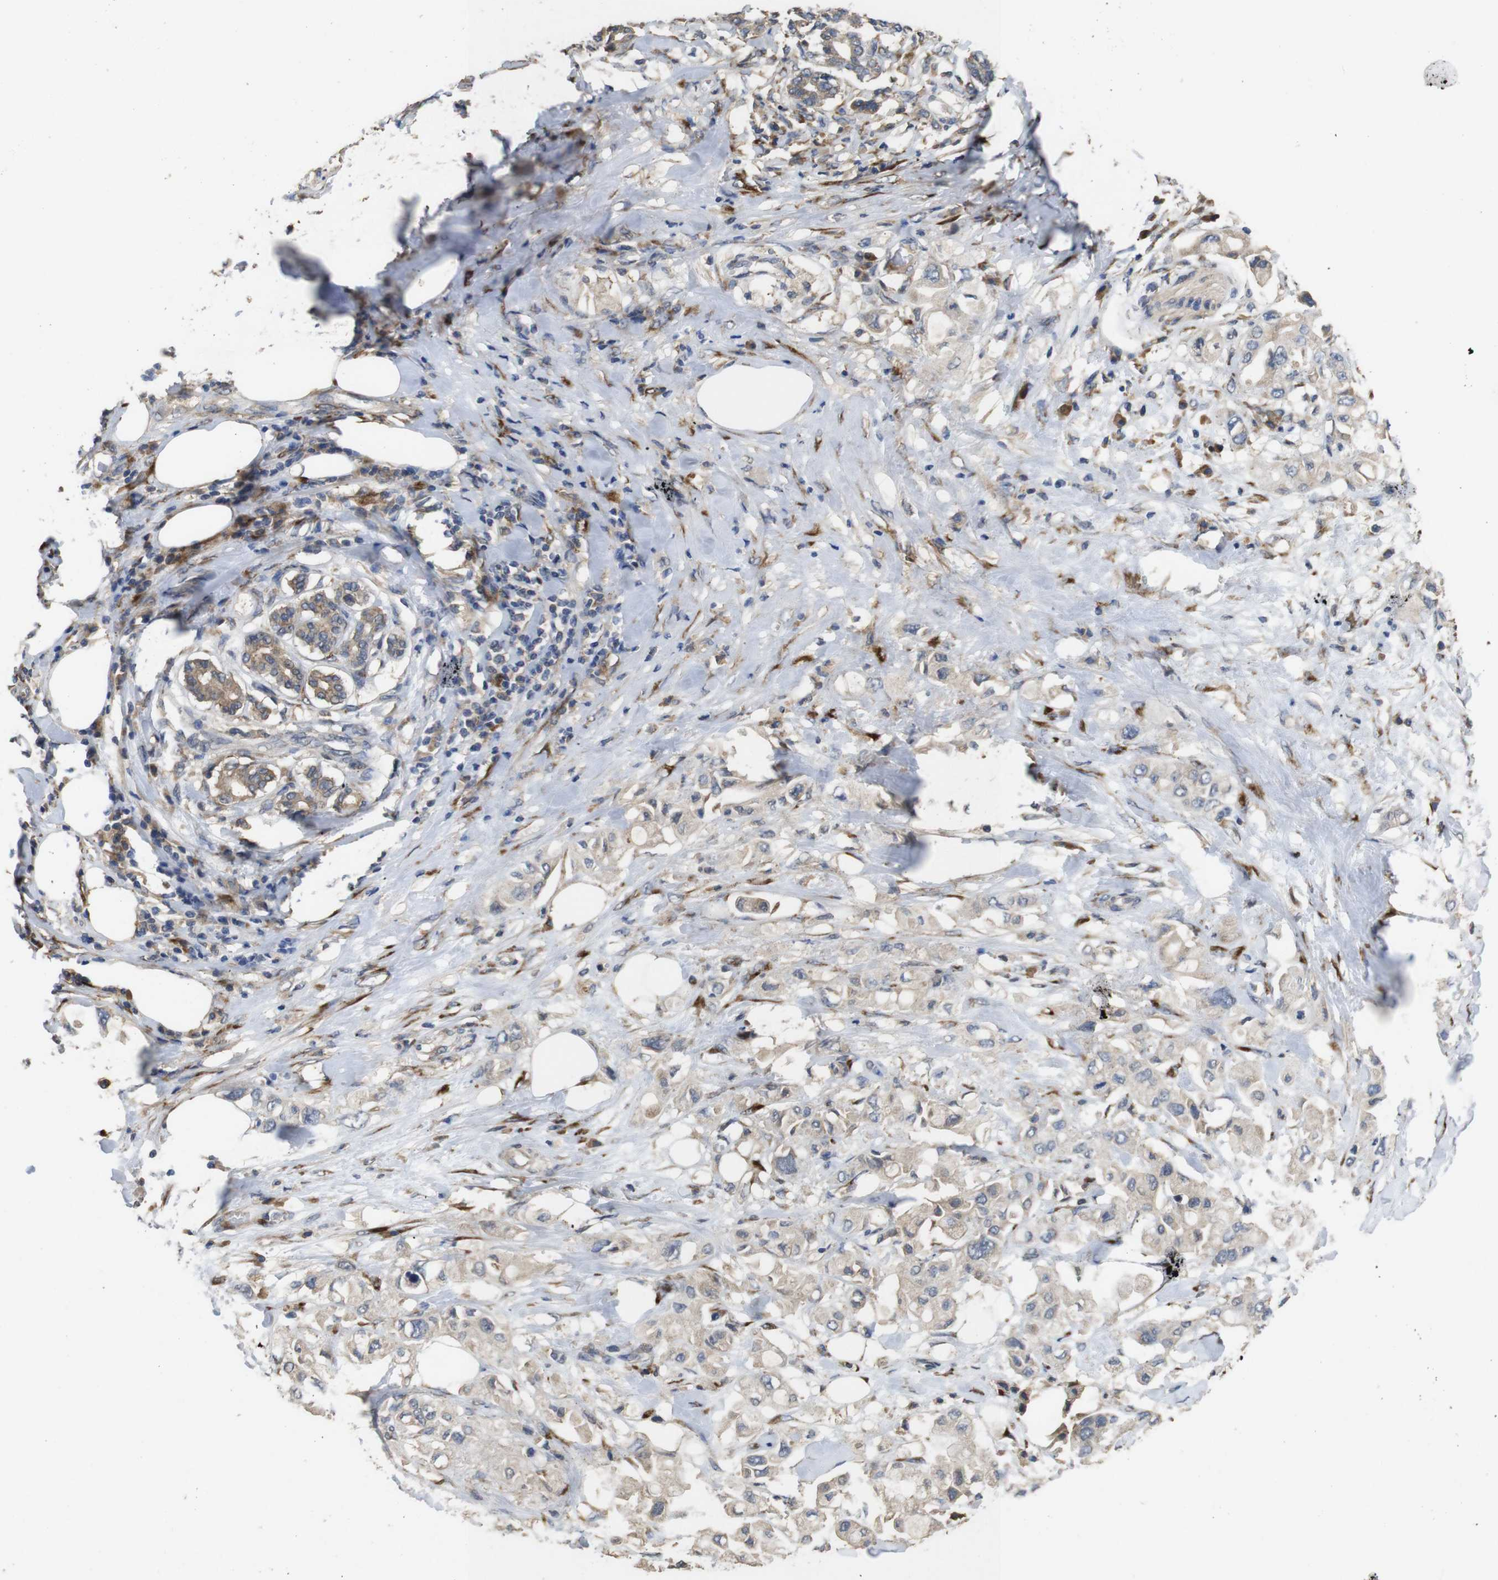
{"staining": {"intensity": "weak", "quantity": "<25%", "location": "cytoplasmic/membranous"}, "tissue": "pancreatic cancer", "cell_type": "Tumor cells", "image_type": "cancer", "snomed": [{"axis": "morphology", "description": "Adenocarcinoma, NOS"}, {"axis": "topography", "description": "Pancreas"}], "caption": "Tumor cells are negative for brown protein staining in adenocarcinoma (pancreatic).", "gene": "ARHGAP24", "patient": {"sex": "female", "age": 56}}